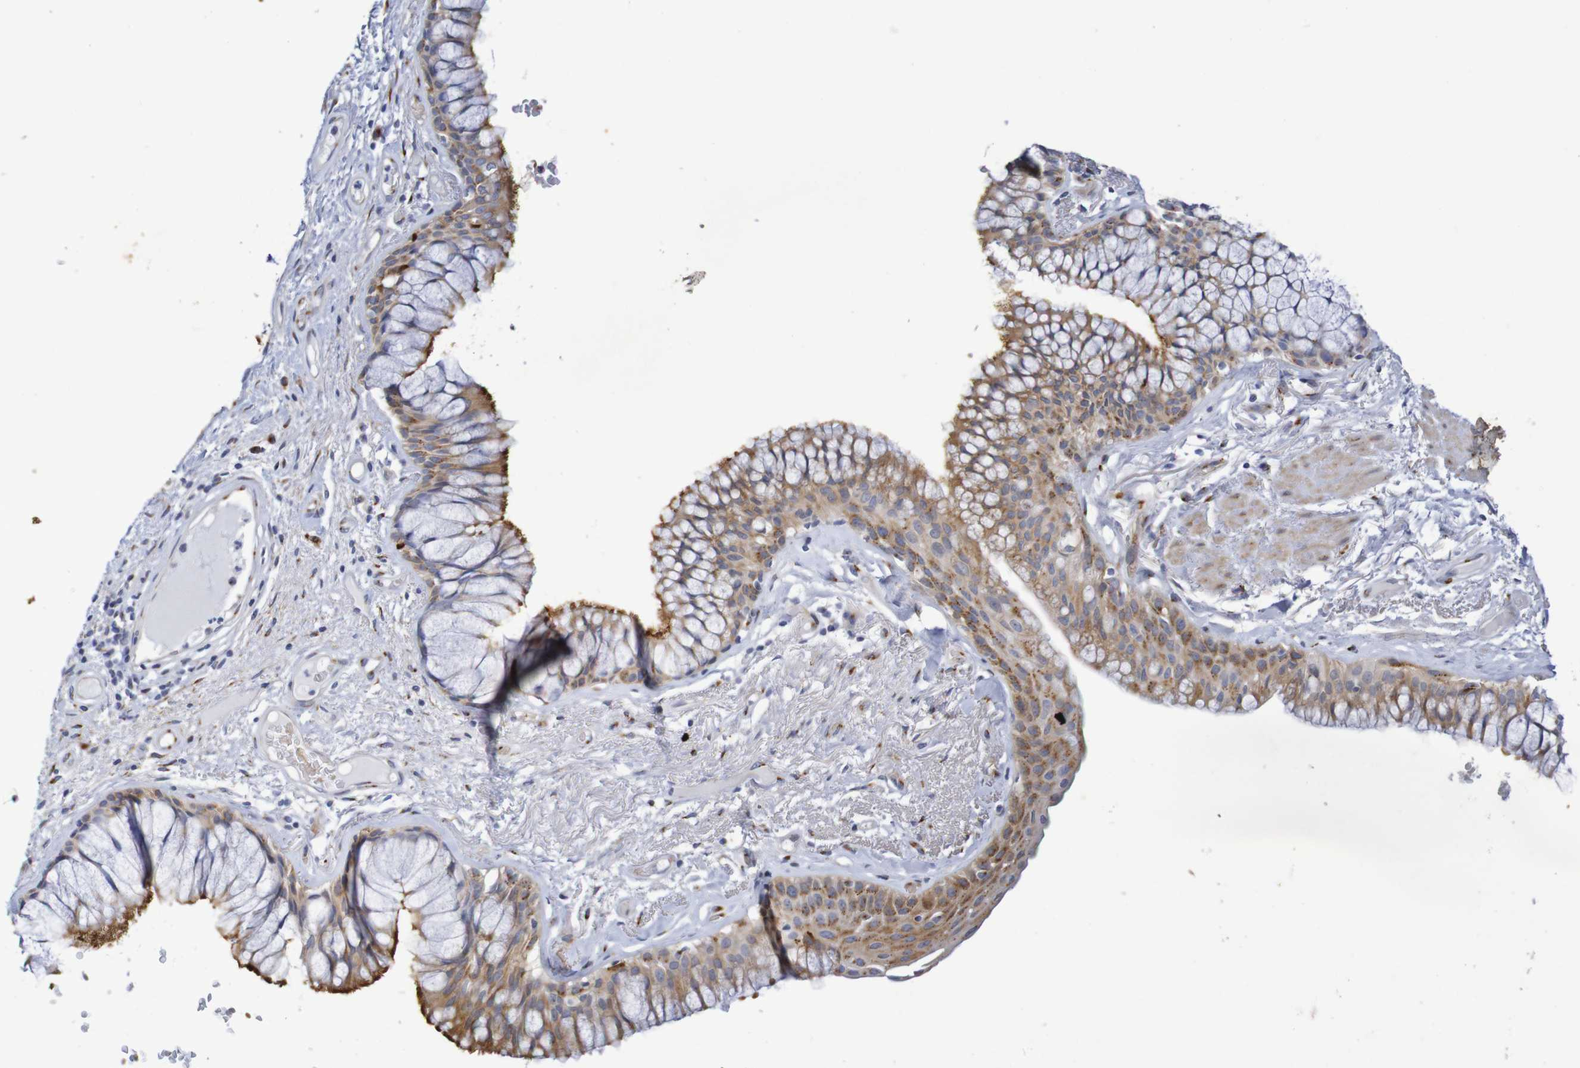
{"staining": {"intensity": "moderate", "quantity": ">75%", "location": "cytoplasmic/membranous"}, "tissue": "bronchus", "cell_type": "Respiratory epithelial cells", "image_type": "normal", "snomed": [{"axis": "morphology", "description": "Normal tissue, NOS"}, {"axis": "topography", "description": "Bronchus"}], "caption": "The histopathology image exhibits immunohistochemical staining of benign bronchus. There is moderate cytoplasmic/membranous staining is present in about >75% of respiratory epithelial cells.", "gene": "DCP2", "patient": {"sex": "male", "age": 66}}